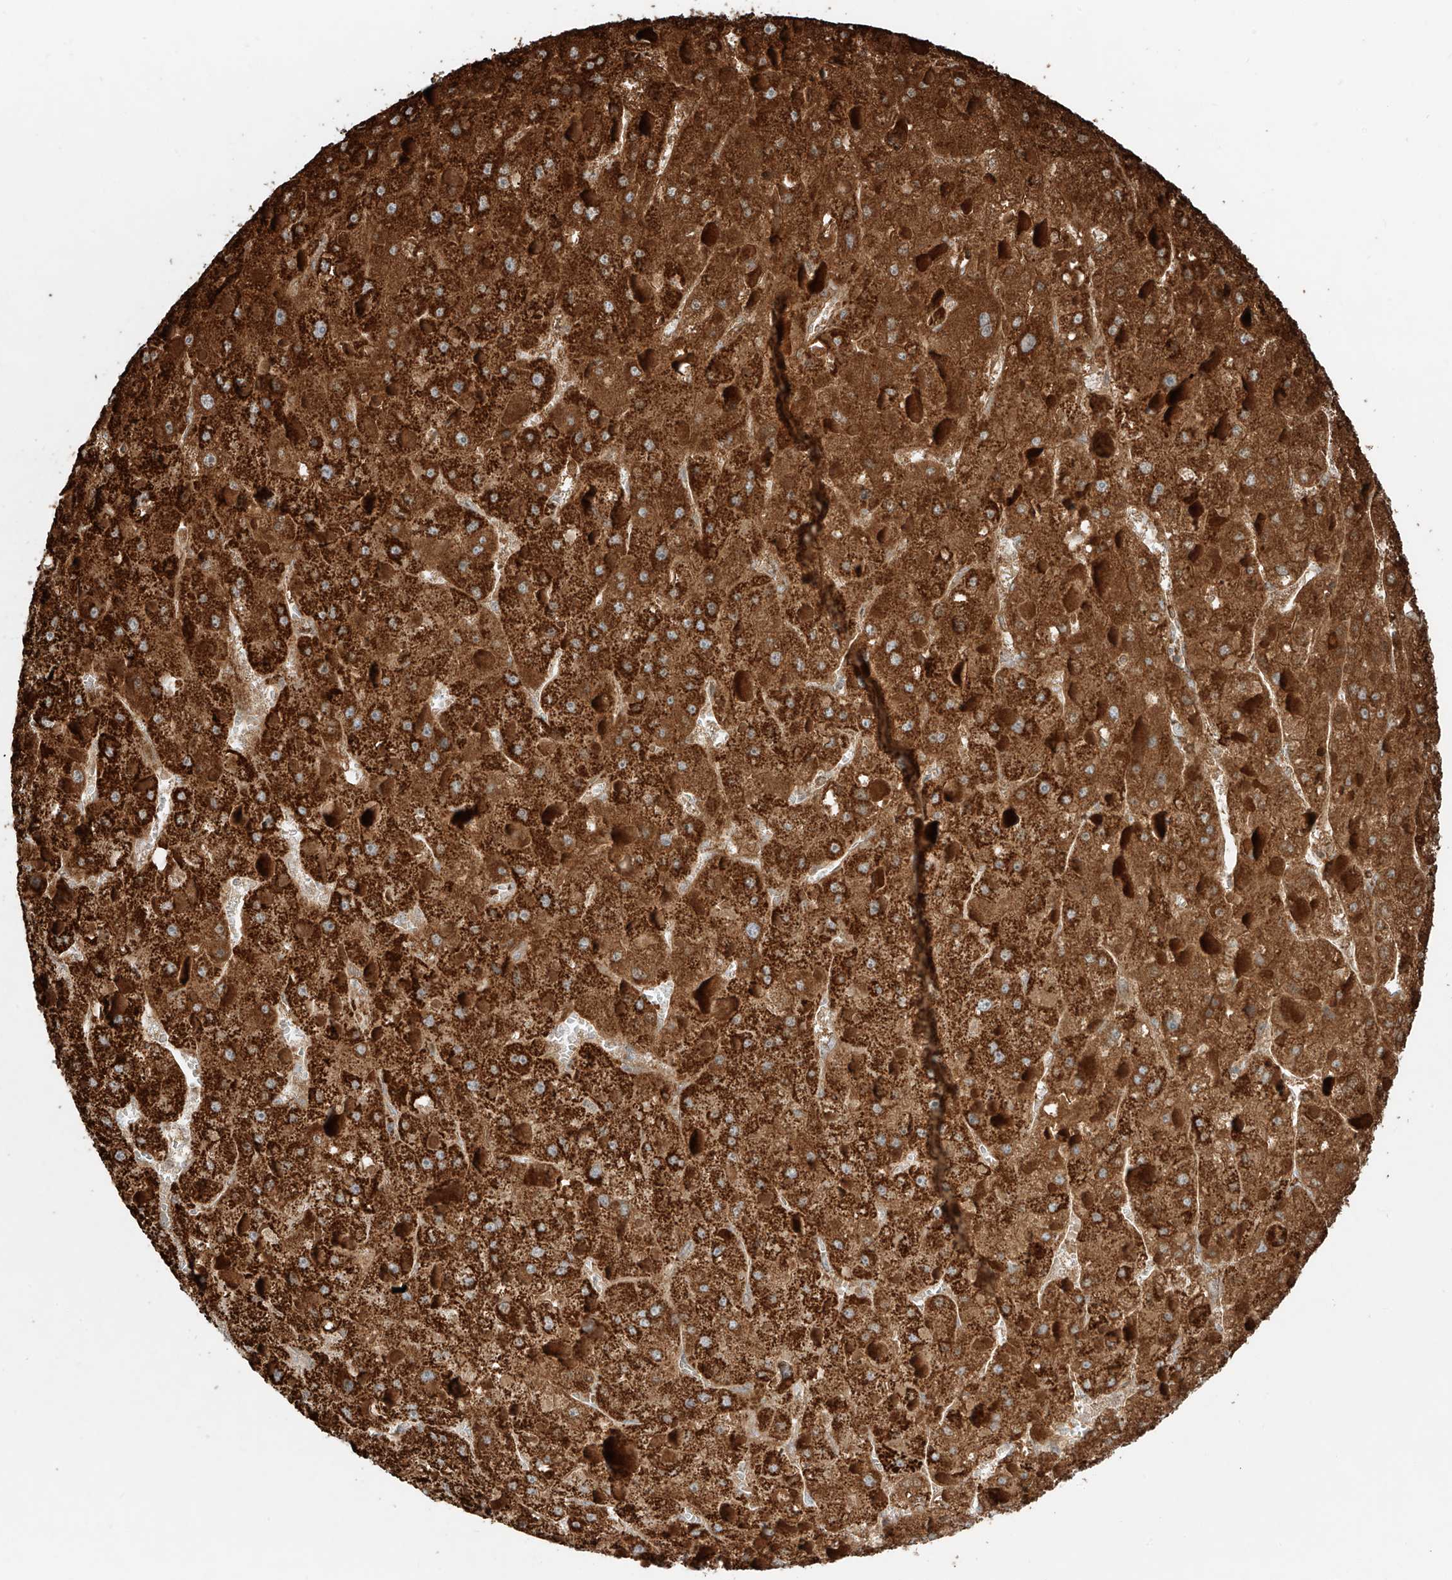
{"staining": {"intensity": "strong", "quantity": ">75%", "location": "cytoplasmic/membranous"}, "tissue": "liver cancer", "cell_type": "Tumor cells", "image_type": "cancer", "snomed": [{"axis": "morphology", "description": "Carcinoma, Hepatocellular, NOS"}, {"axis": "topography", "description": "Liver"}], "caption": "Hepatocellular carcinoma (liver) tissue displays strong cytoplasmic/membranous staining in about >75% of tumor cells, visualized by immunohistochemistry. Immunohistochemistry (ihc) stains the protein in brown and the nuclei are stained blue.", "gene": "CEP162", "patient": {"sex": "female", "age": 73}}